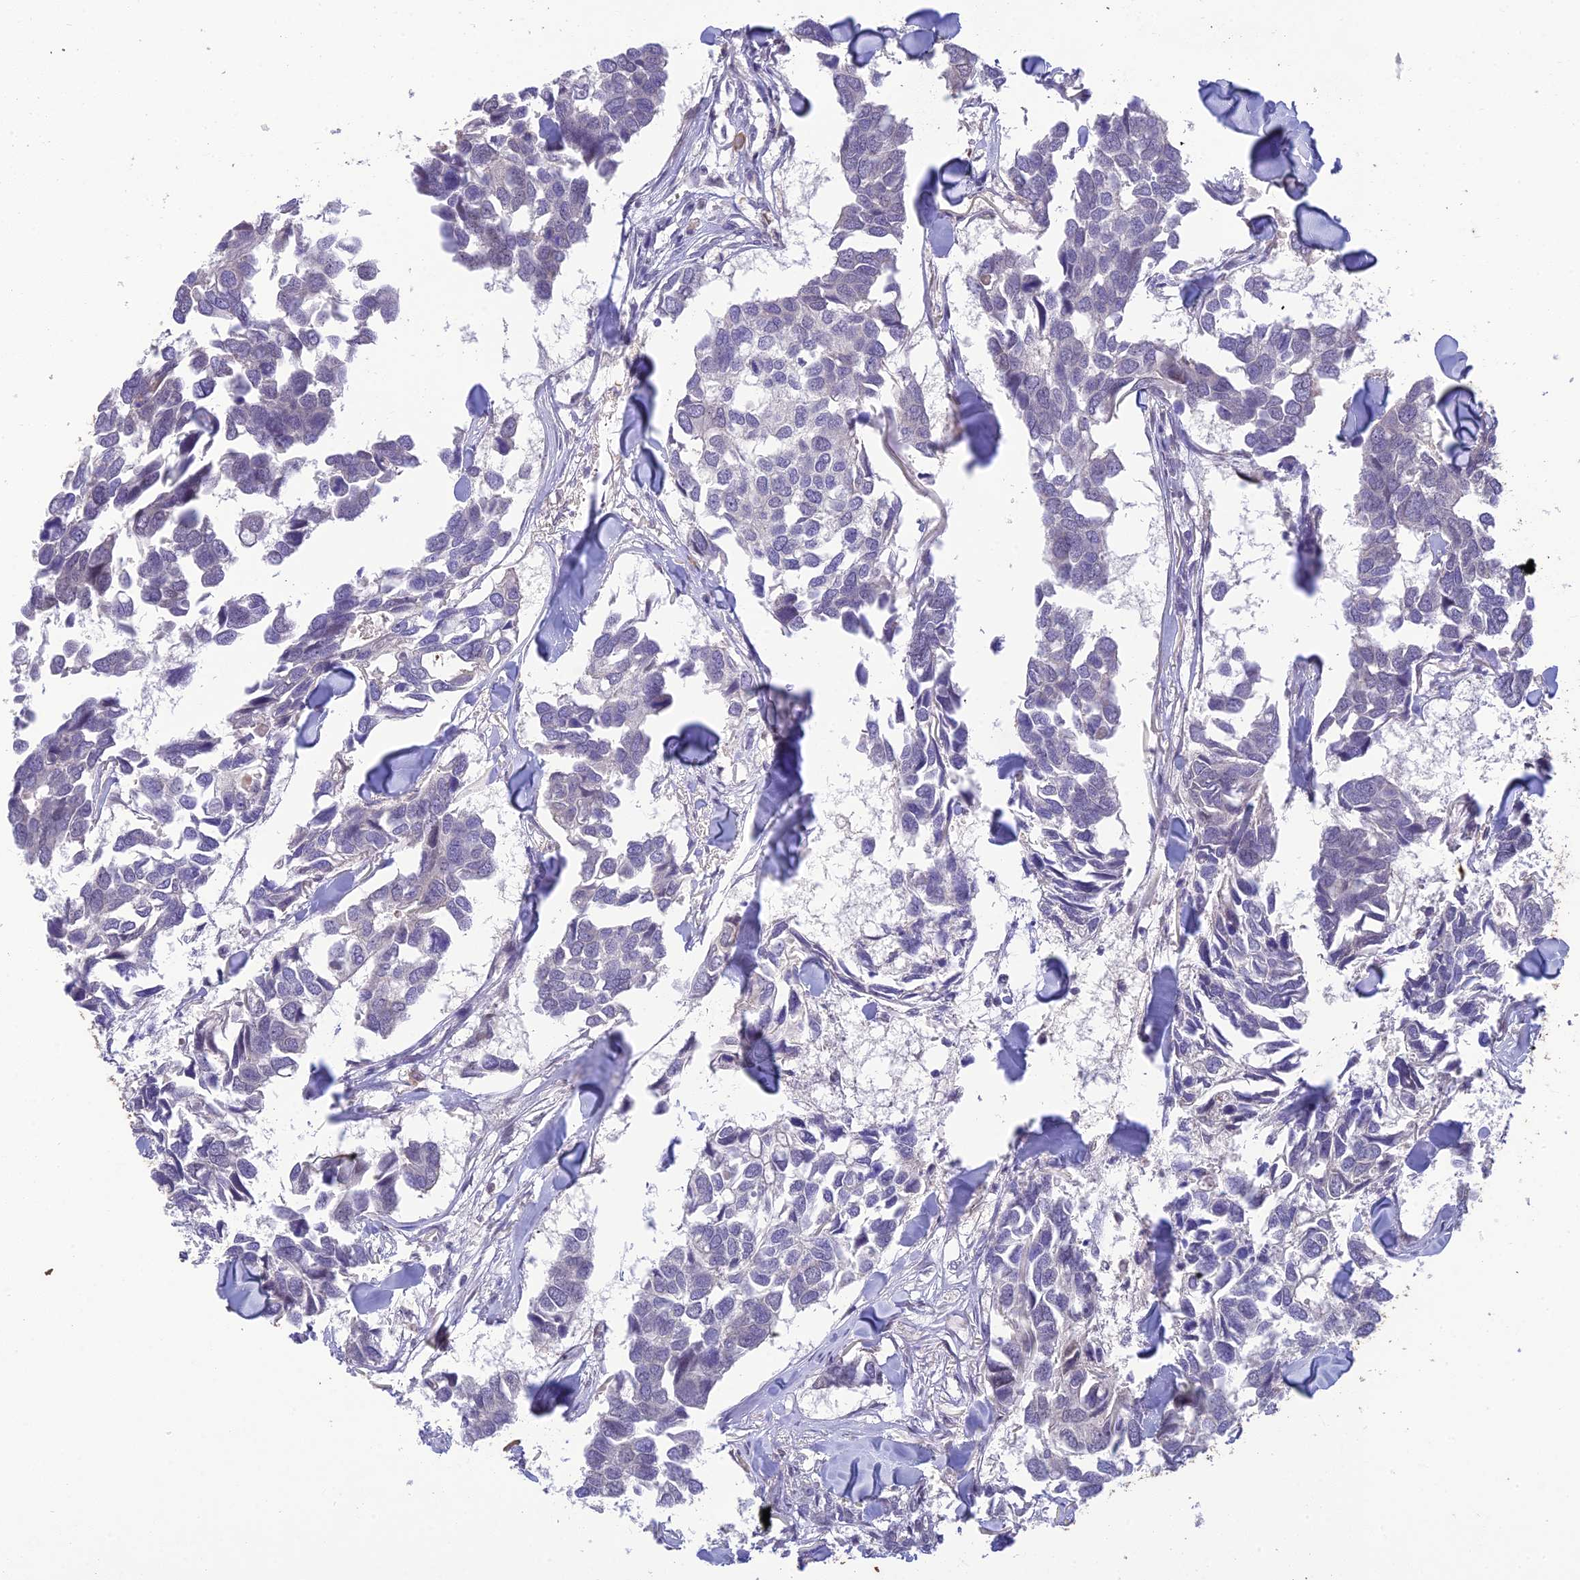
{"staining": {"intensity": "negative", "quantity": "none", "location": "none"}, "tissue": "breast cancer", "cell_type": "Tumor cells", "image_type": "cancer", "snomed": [{"axis": "morphology", "description": "Duct carcinoma"}, {"axis": "topography", "description": "Breast"}], "caption": "An immunohistochemistry image of intraductal carcinoma (breast) is shown. There is no staining in tumor cells of intraductal carcinoma (breast).", "gene": "BMT2", "patient": {"sex": "female", "age": 83}}